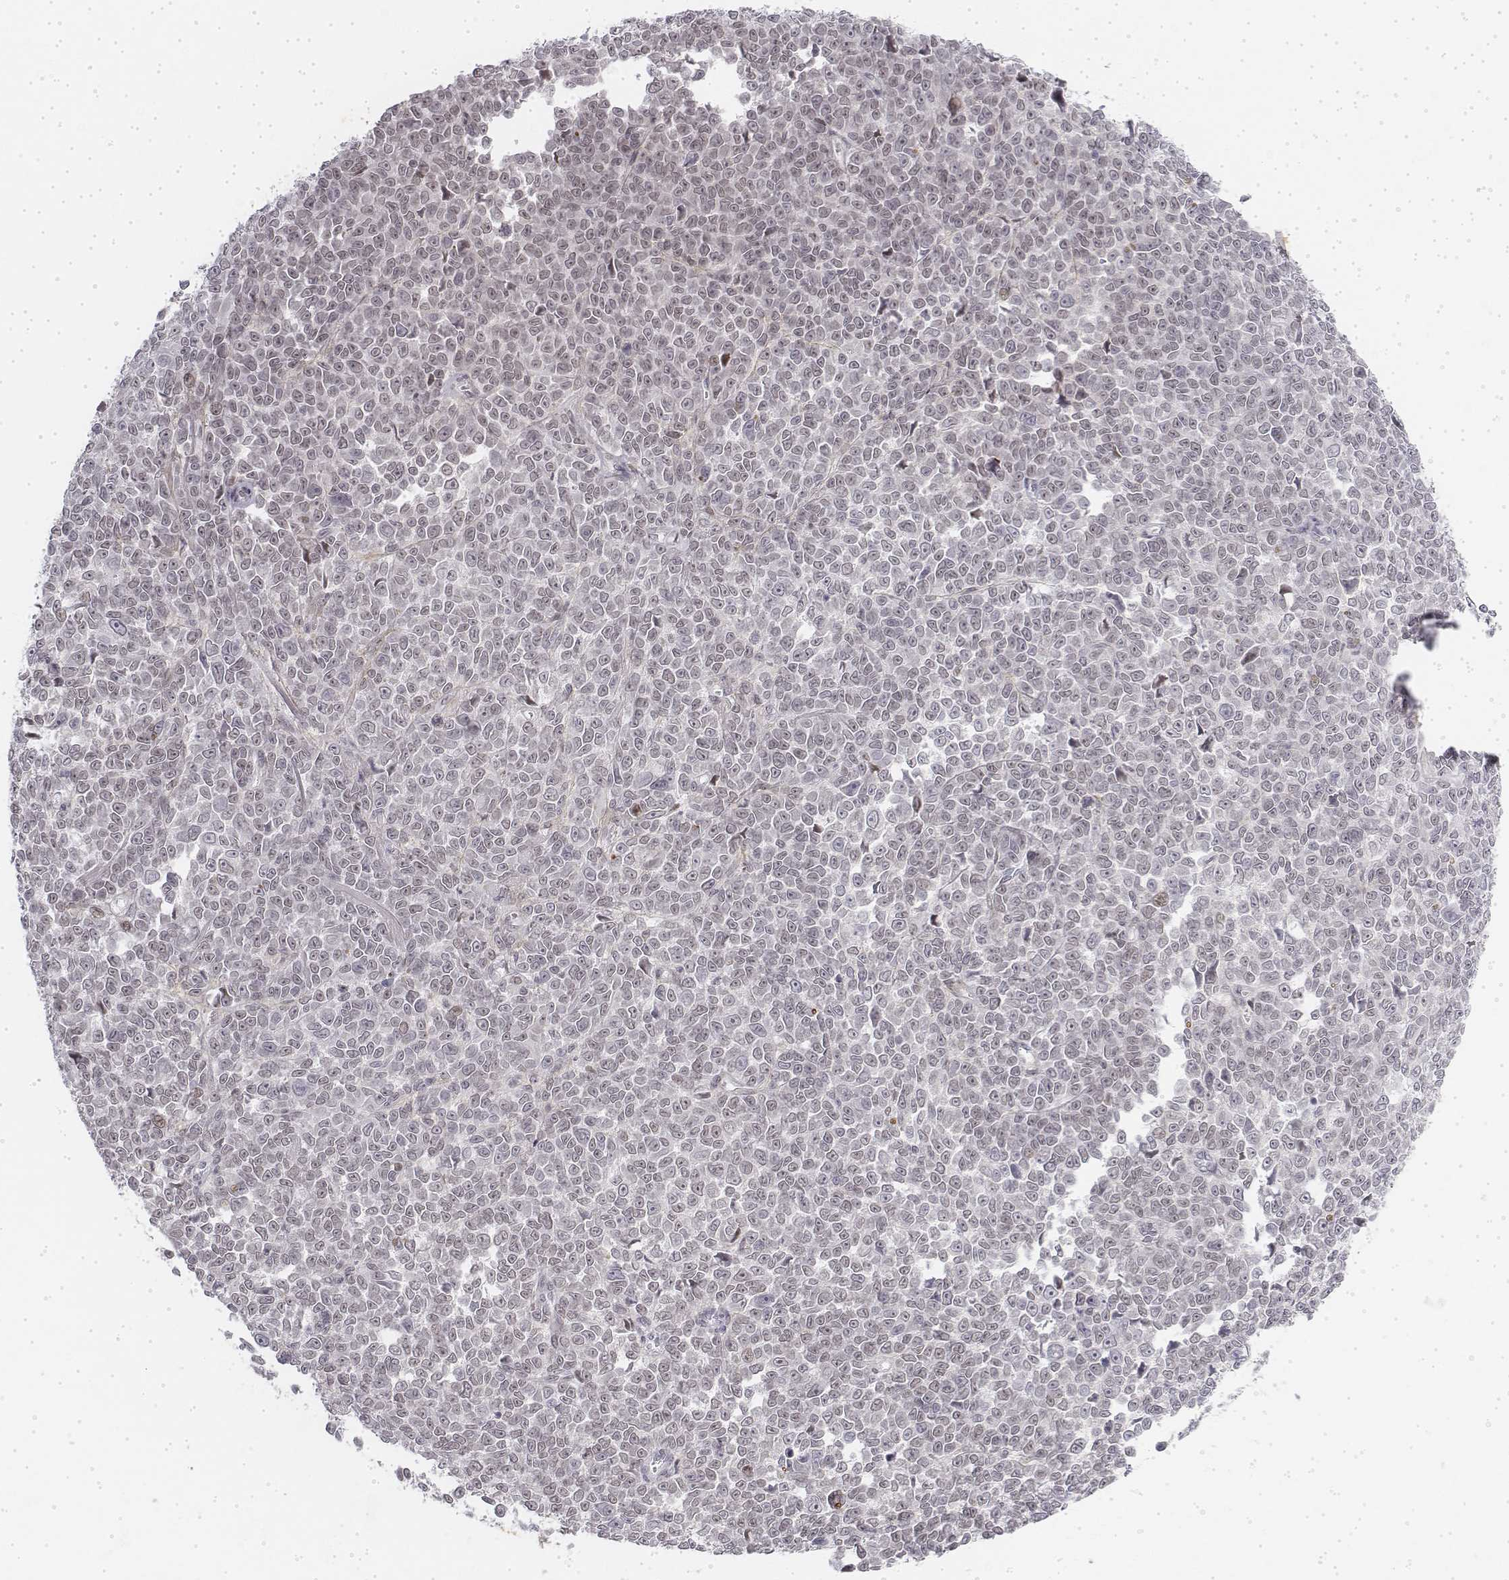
{"staining": {"intensity": "negative", "quantity": "none", "location": "none"}, "tissue": "melanoma", "cell_type": "Tumor cells", "image_type": "cancer", "snomed": [{"axis": "morphology", "description": "Malignant melanoma, NOS"}, {"axis": "topography", "description": "Skin"}], "caption": "Immunohistochemistry (IHC) photomicrograph of melanoma stained for a protein (brown), which reveals no expression in tumor cells.", "gene": "KRT84", "patient": {"sex": "female", "age": 95}}